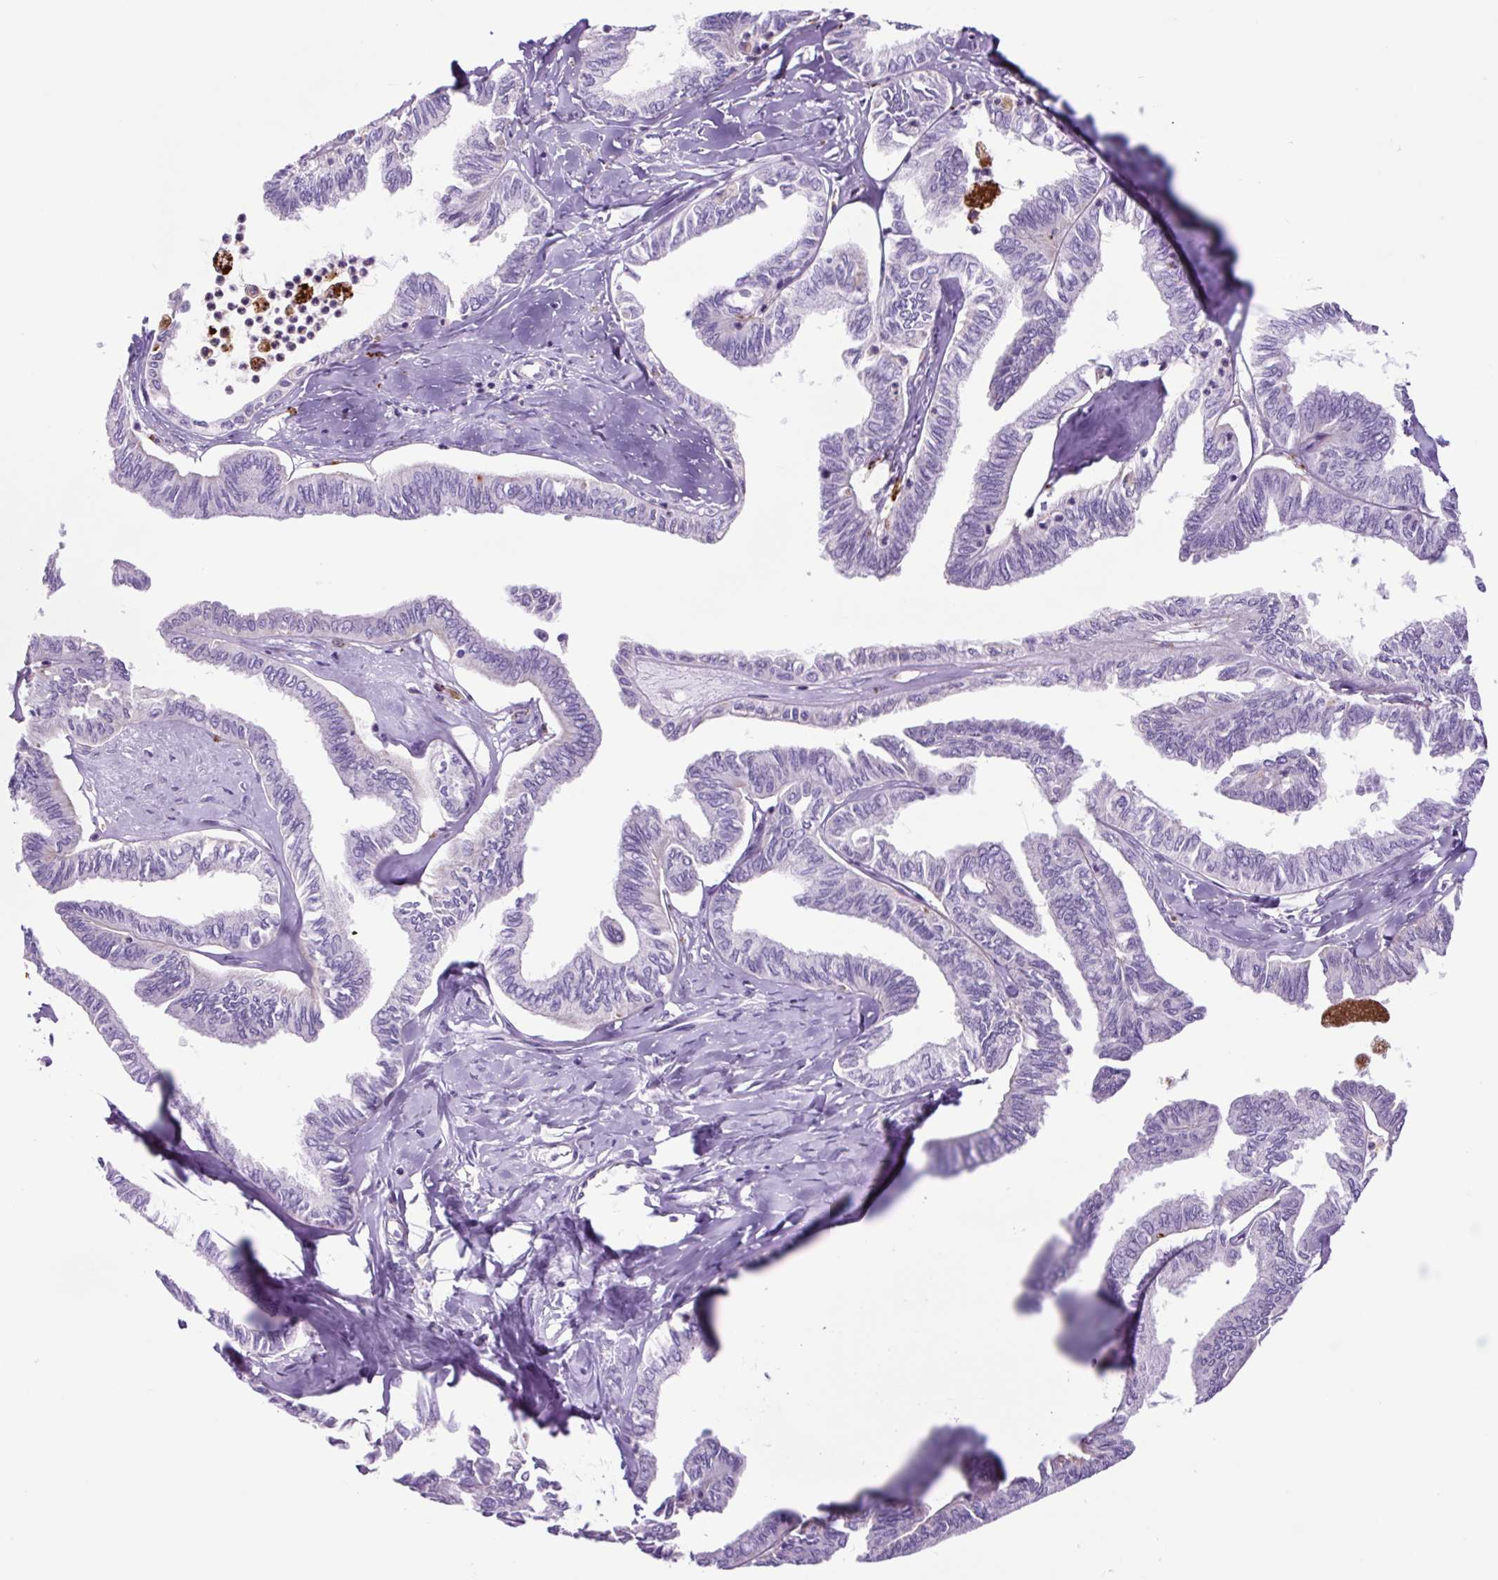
{"staining": {"intensity": "negative", "quantity": "none", "location": "none"}, "tissue": "ovarian cancer", "cell_type": "Tumor cells", "image_type": "cancer", "snomed": [{"axis": "morphology", "description": "Carcinoma, endometroid"}, {"axis": "topography", "description": "Ovary"}], "caption": "Tumor cells are negative for brown protein staining in endometroid carcinoma (ovarian).", "gene": "LCN10", "patient": {"sex": "female", "age": 70}}